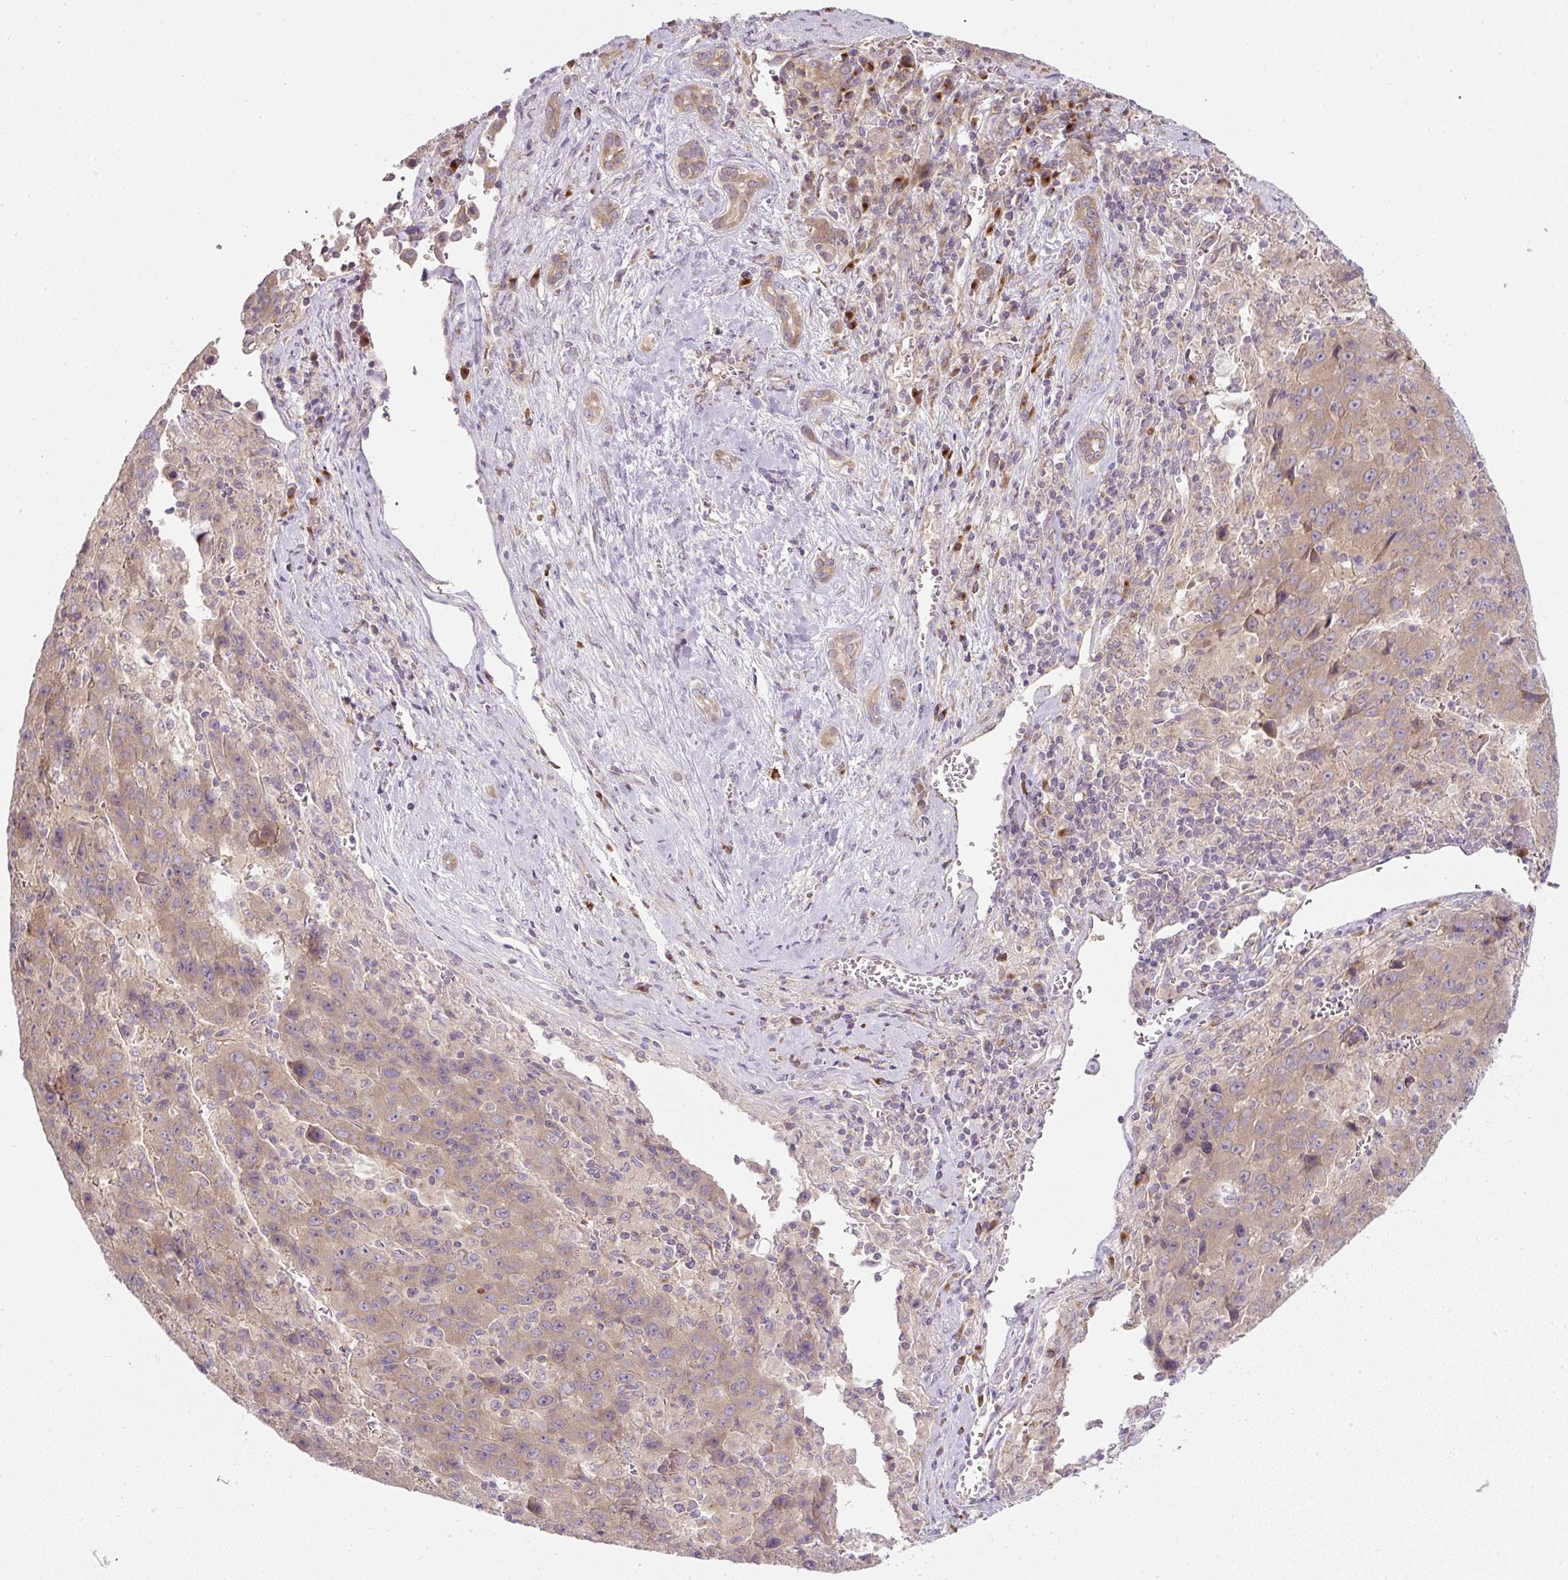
{"staining": {"intensity": "moderate", "quantity": ">75%", "location": "cytoplasmic/membranous"}, "tissue": "liver cancer", "cell_type": "Tumor cells", "image_type": "cancer", "snomed": [{"axis": "morphology", "description": "Carcinoma, Hepatocellular, NOS"}, {"axis": "topography", "description": "Liver"}], "caption": "Liver cancer (hepatocellular carcinoma) tissue displays moderate cytoplasmic/membranous positivity in approximately >75% of tumor cells (brown staining indicates protein expression, while blue staining denotes nuclei).", "gene": "MLX", "patient": {"sex": "female", "age": 53}}